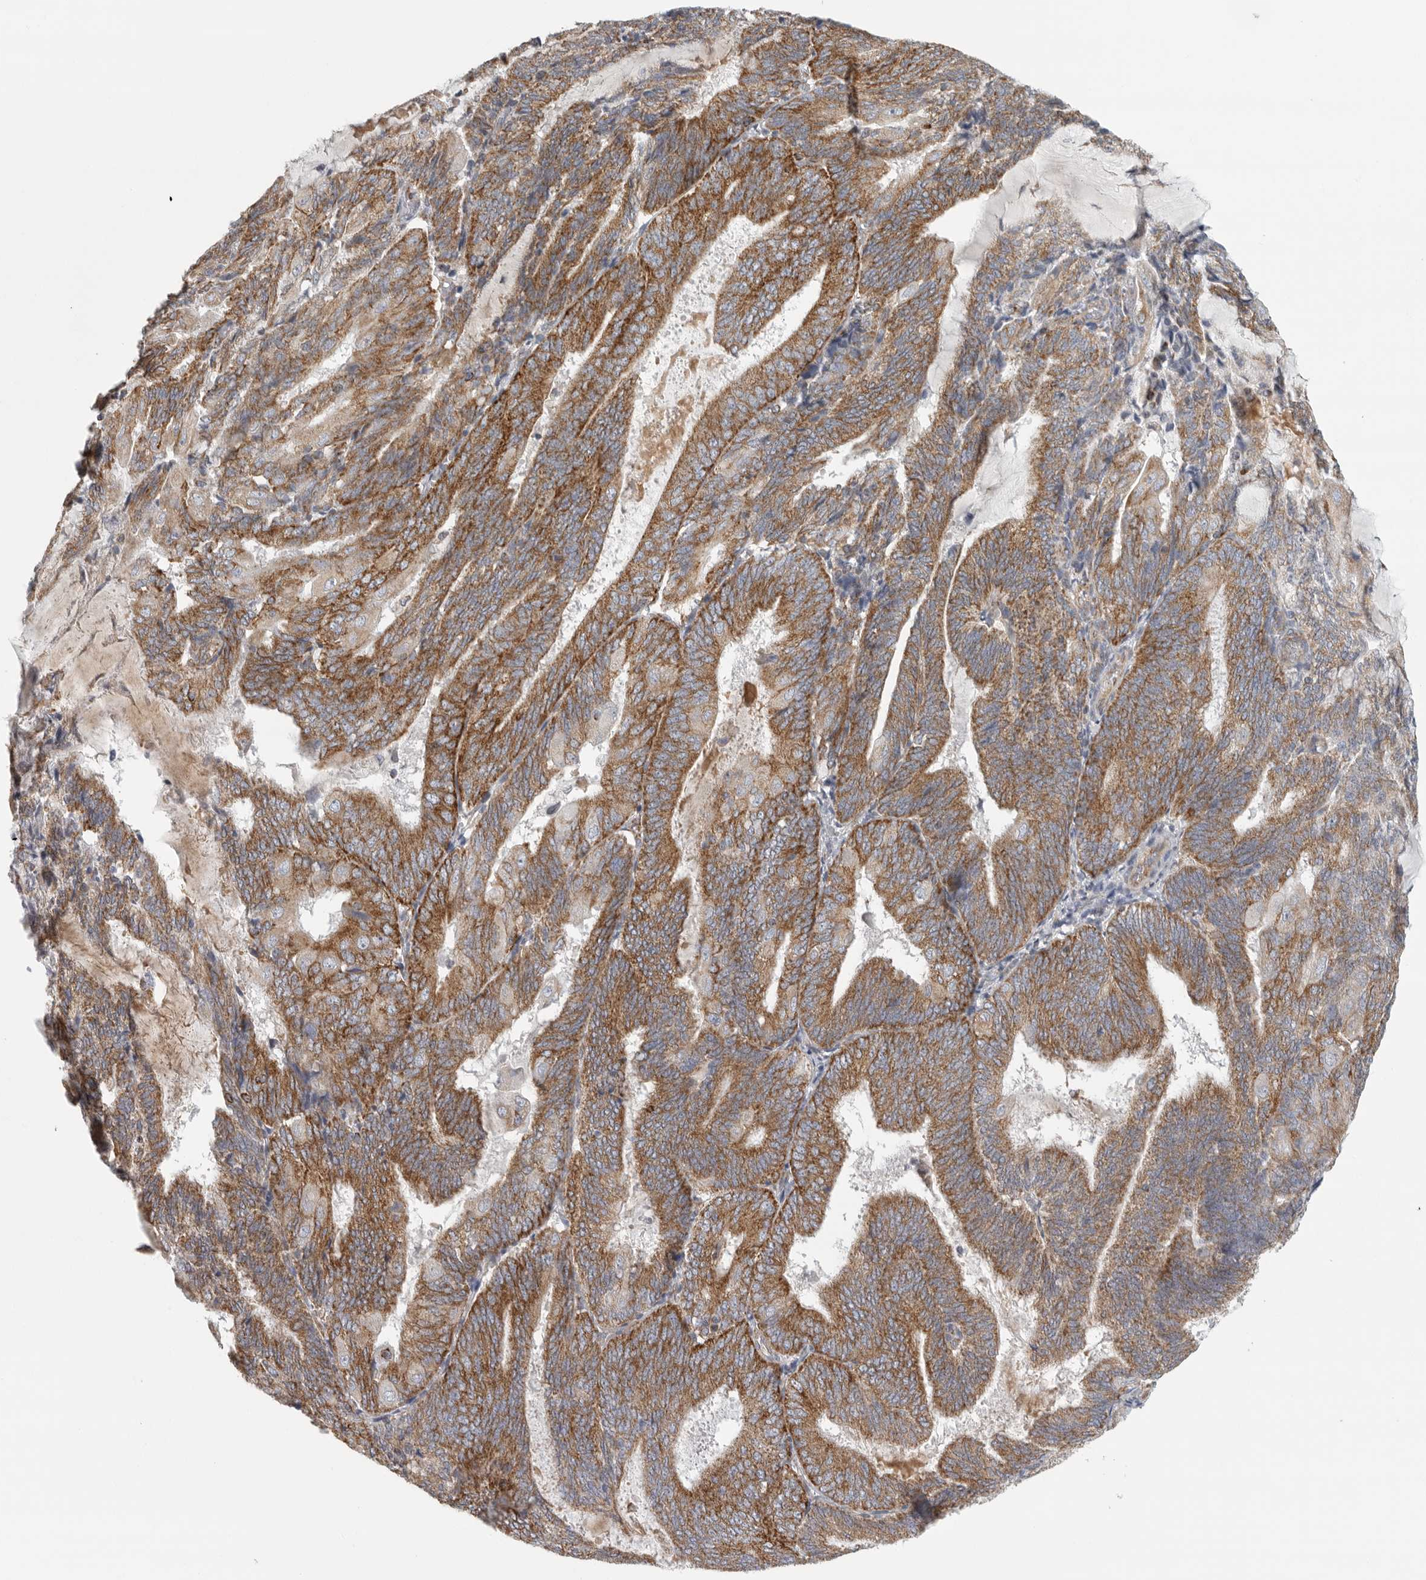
{"staining": {"intensity": "strong", "quantity": ">75%", "location": "cytoplasmic/membranous"}, "tissue": "endometrial cancer", "cell_type": "Tumor cells", "image_type": "cancer", "snomed": [{"axis": "morphology", "description": "Adenocarcinoma, NOS"}, {"axis": "topography", "description": "Endometrium"}], "caption": "Protein staining of adenocarcinoma (endometrial) tissue reveals strong cytoplasmic/membranous staining in approximately >75% of tumor cells. The staining was performed using DAB, with brown indicating positive protein expression. Nuclei are stained blue with hematoxylin.", "gene": "FKBP8", "patient": {"sex": "female", "age": 81}}